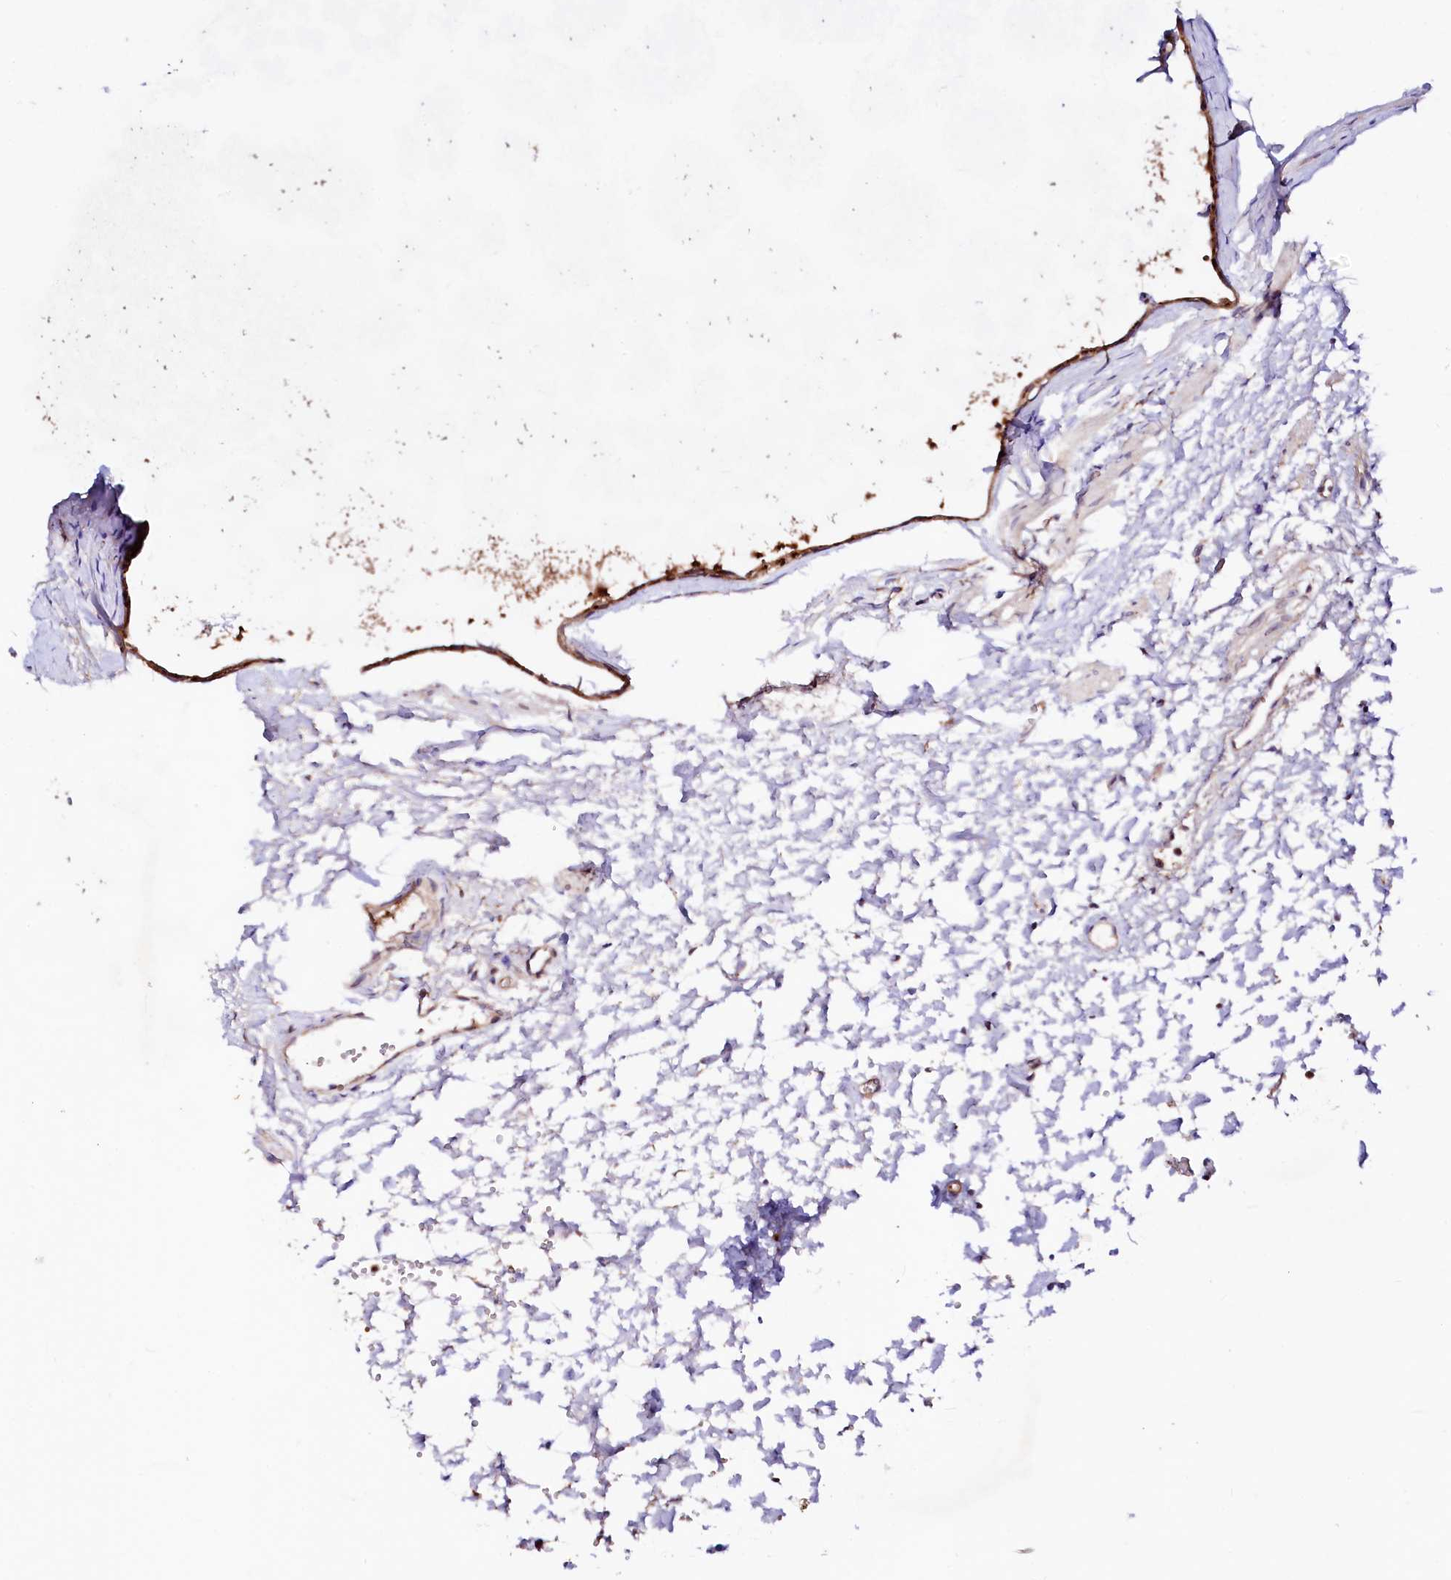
{"staining": {"intensity": "negative", "quantity": "none", "location": "none"}, "tissue": "ovary", "cell_type": "Ovarian stroma cells", "image_type": "normal", "snomed": [{"axis": "morphology", "description": "Normal tissue, NOS"}, {"axis": "topography", "description": "Ovary"}], "caption": "The IHC photomicrograph has no significant positivity in ovarian stroma cells of ovary.", "gene": "ST3GAL1", "patient": {"sex": "female", "age": 41}}